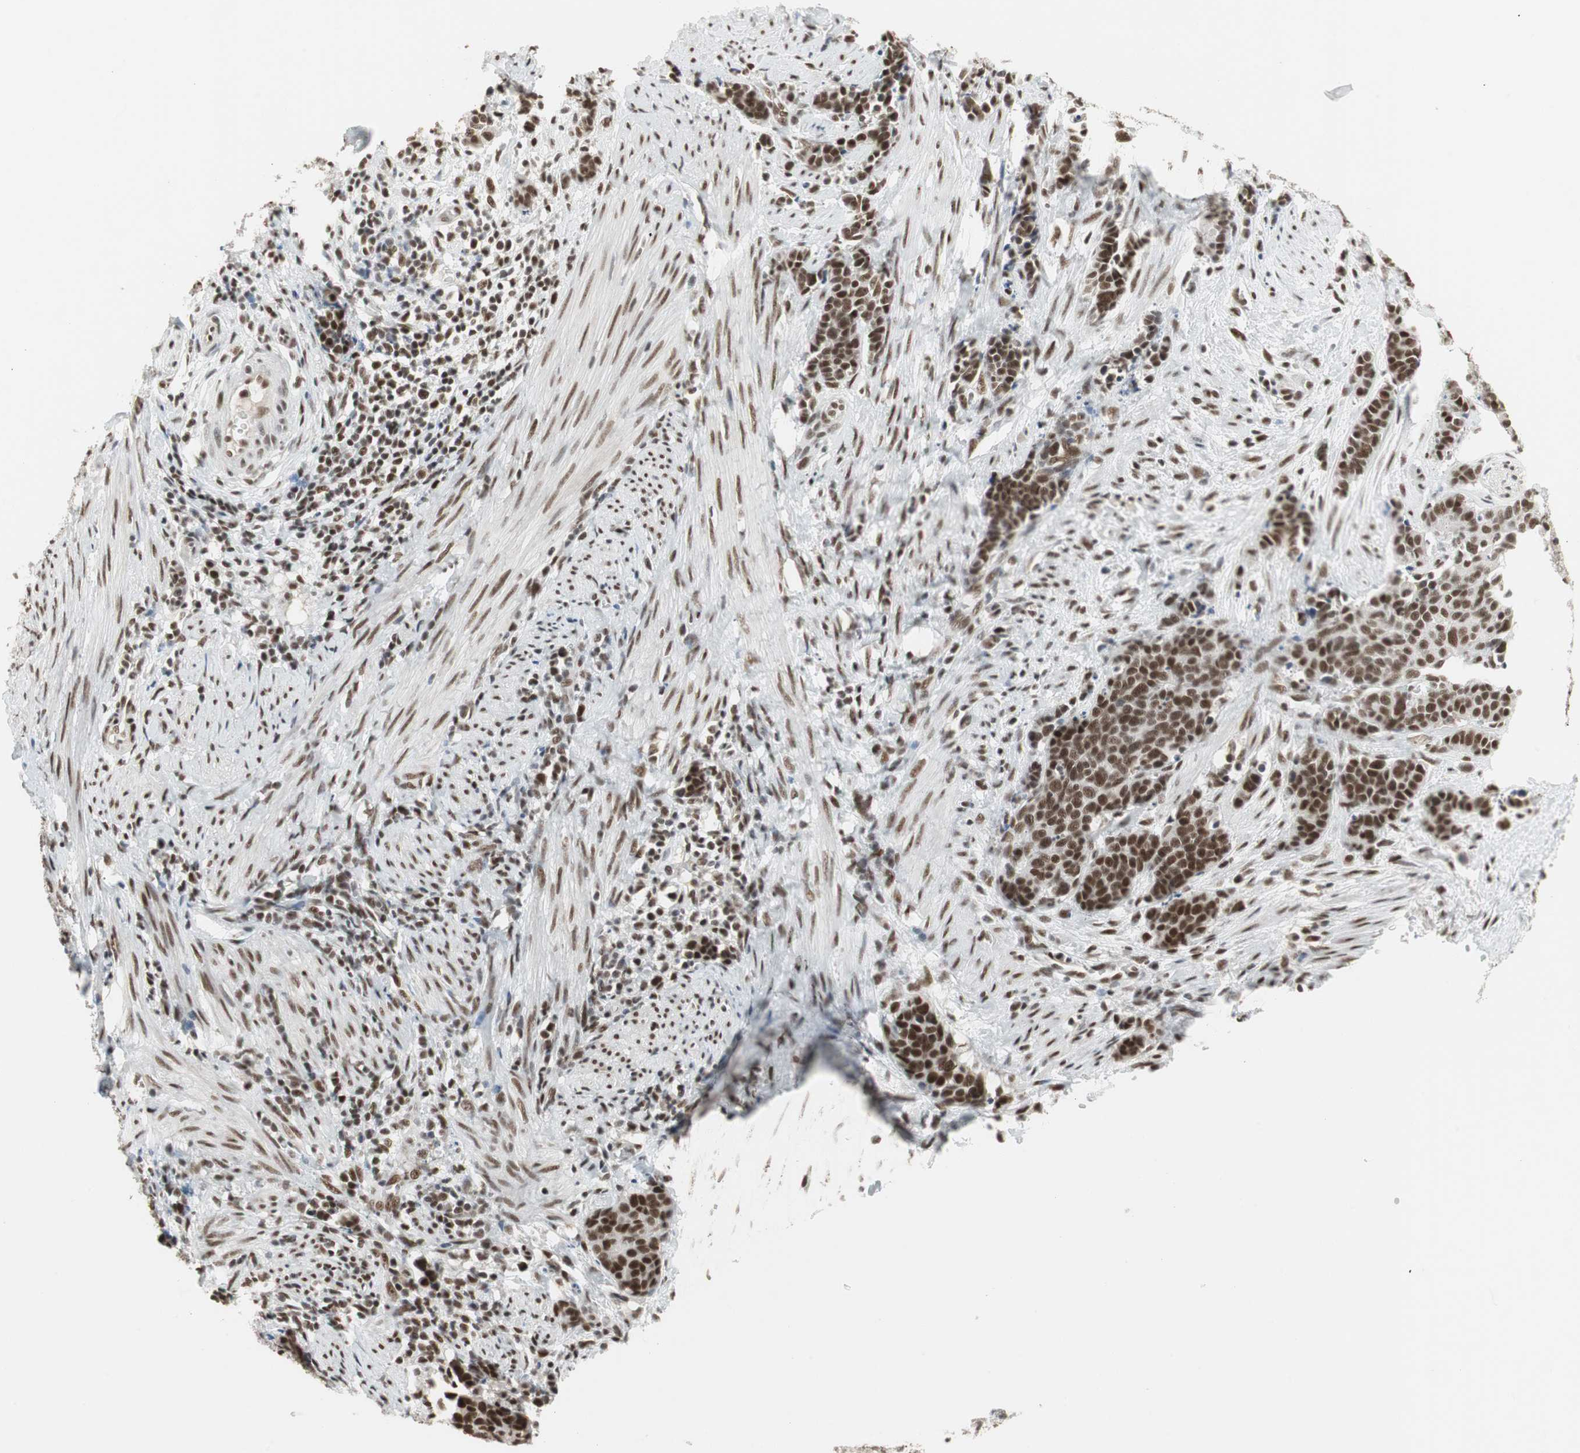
{"staining": {"intensity": "strong", "quantity": ">75%", "location": "nuclear"}, "tissue": "cervical cancer", "cell_type": "Tumor cells", "image_type": "cancer", "snomed": [{"axis": "morphology", "description": "Squamous cell carcinoma, NOS"}, {"axis": "topography", "description": "Cervix"}], "caption": "A high amount of strong nuclear expression is identified in approximately >75% of tumor cells in cervical squamous cell carcinoma tissue.", "gene": "RTF1", "patient": {"sex": "female", "age": 35}}